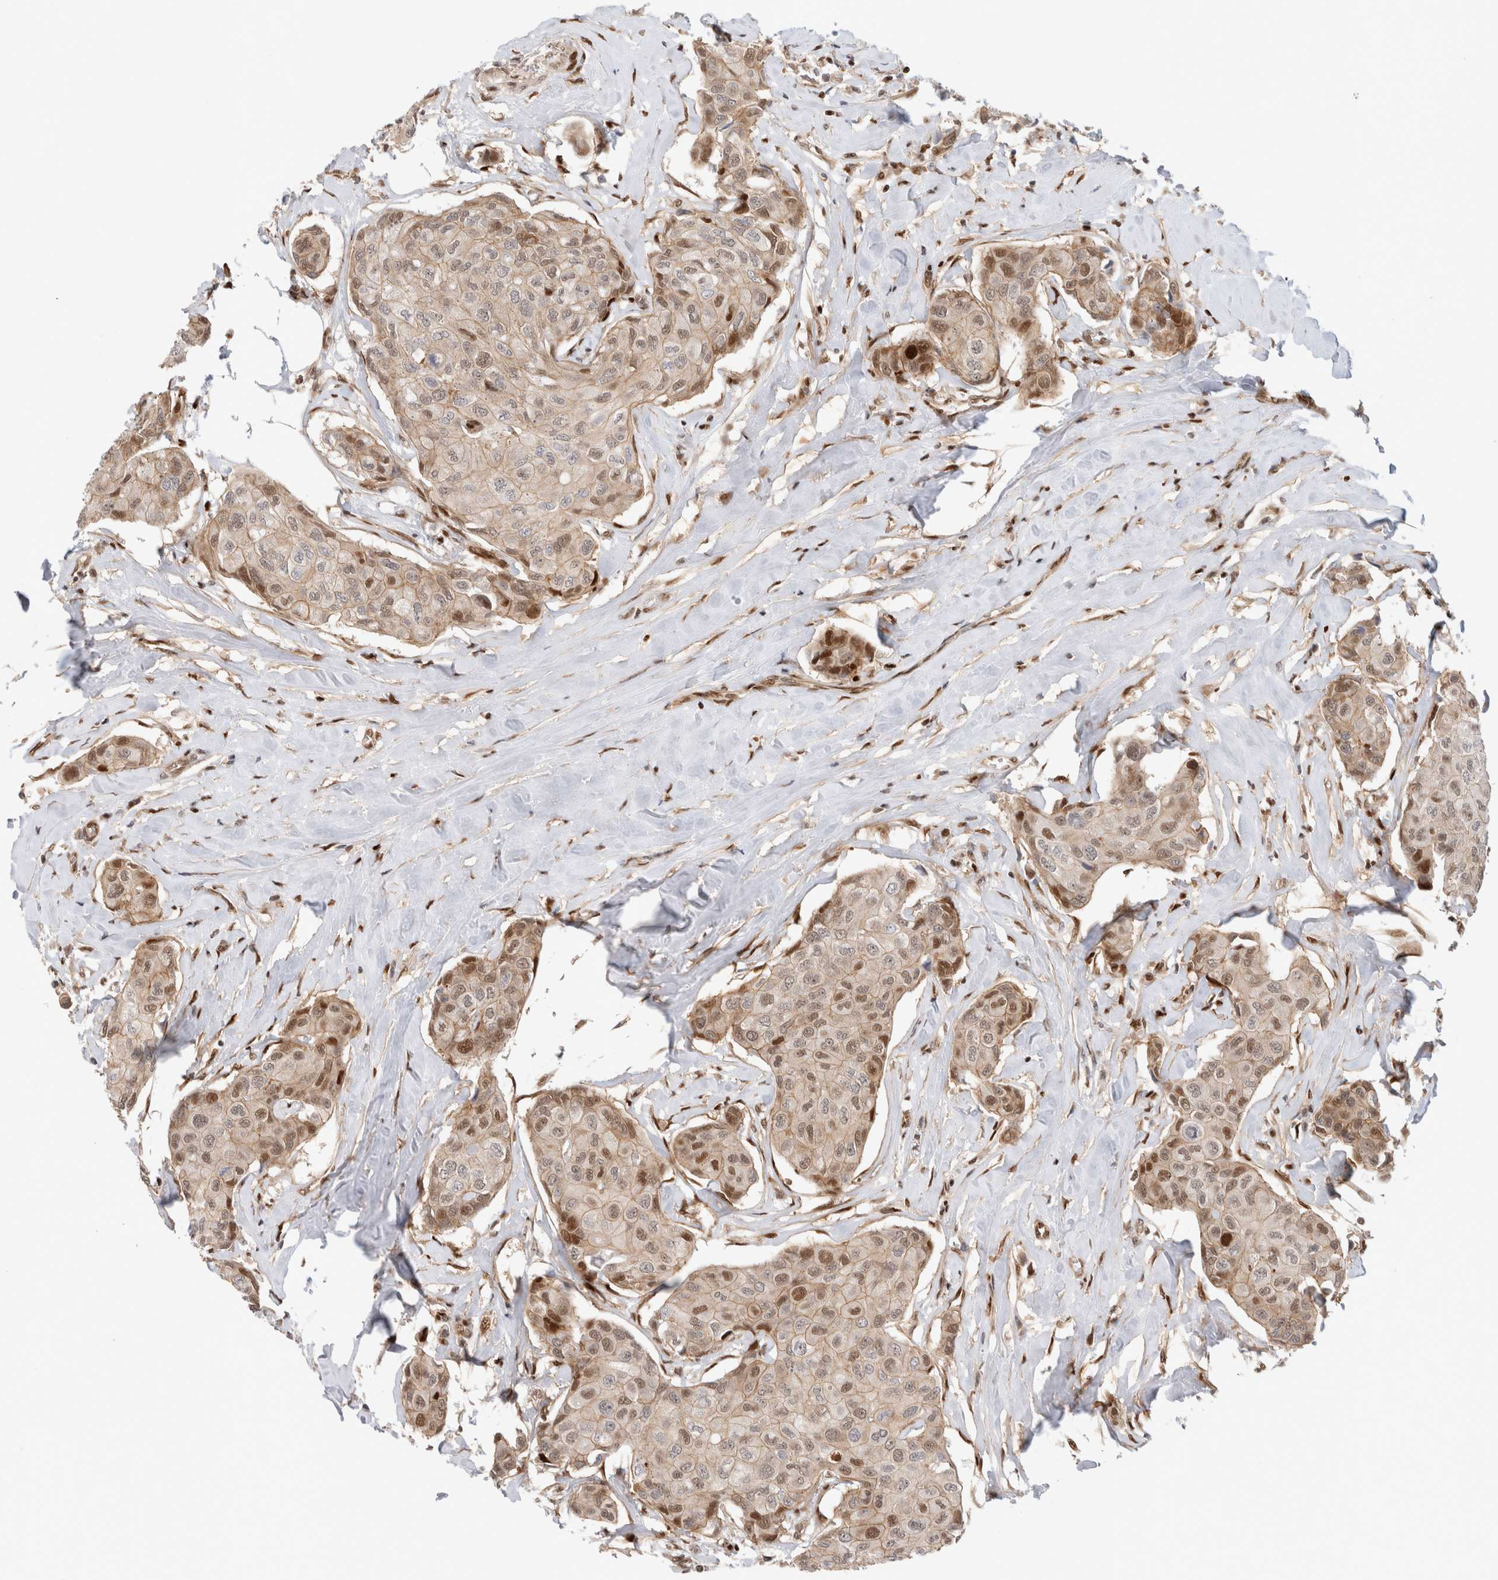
{"staining": {"intensity": "moderate", "quantity": "25%-75%", "location": "cytoplasmic/membranous,nuclear"}, "tissue": "breast cancer", "cell_type": "Tumor cells", "image_type": "cancer", "snomed": [{"axis": "morphology", "description": "Duct carcinoma"}, {"axis": "topography", "description": "Breast"}], "caption": "Moderate cytoplasmic/membranous and nuclear positivity for a protein is appreciated in approximately 25%-75% of tumor cells of breast invasive ductal carcinoma using immunohistochemistry (IHC).", "gene": "TCF4", "patient": {"sex": "female", "age": 80}}